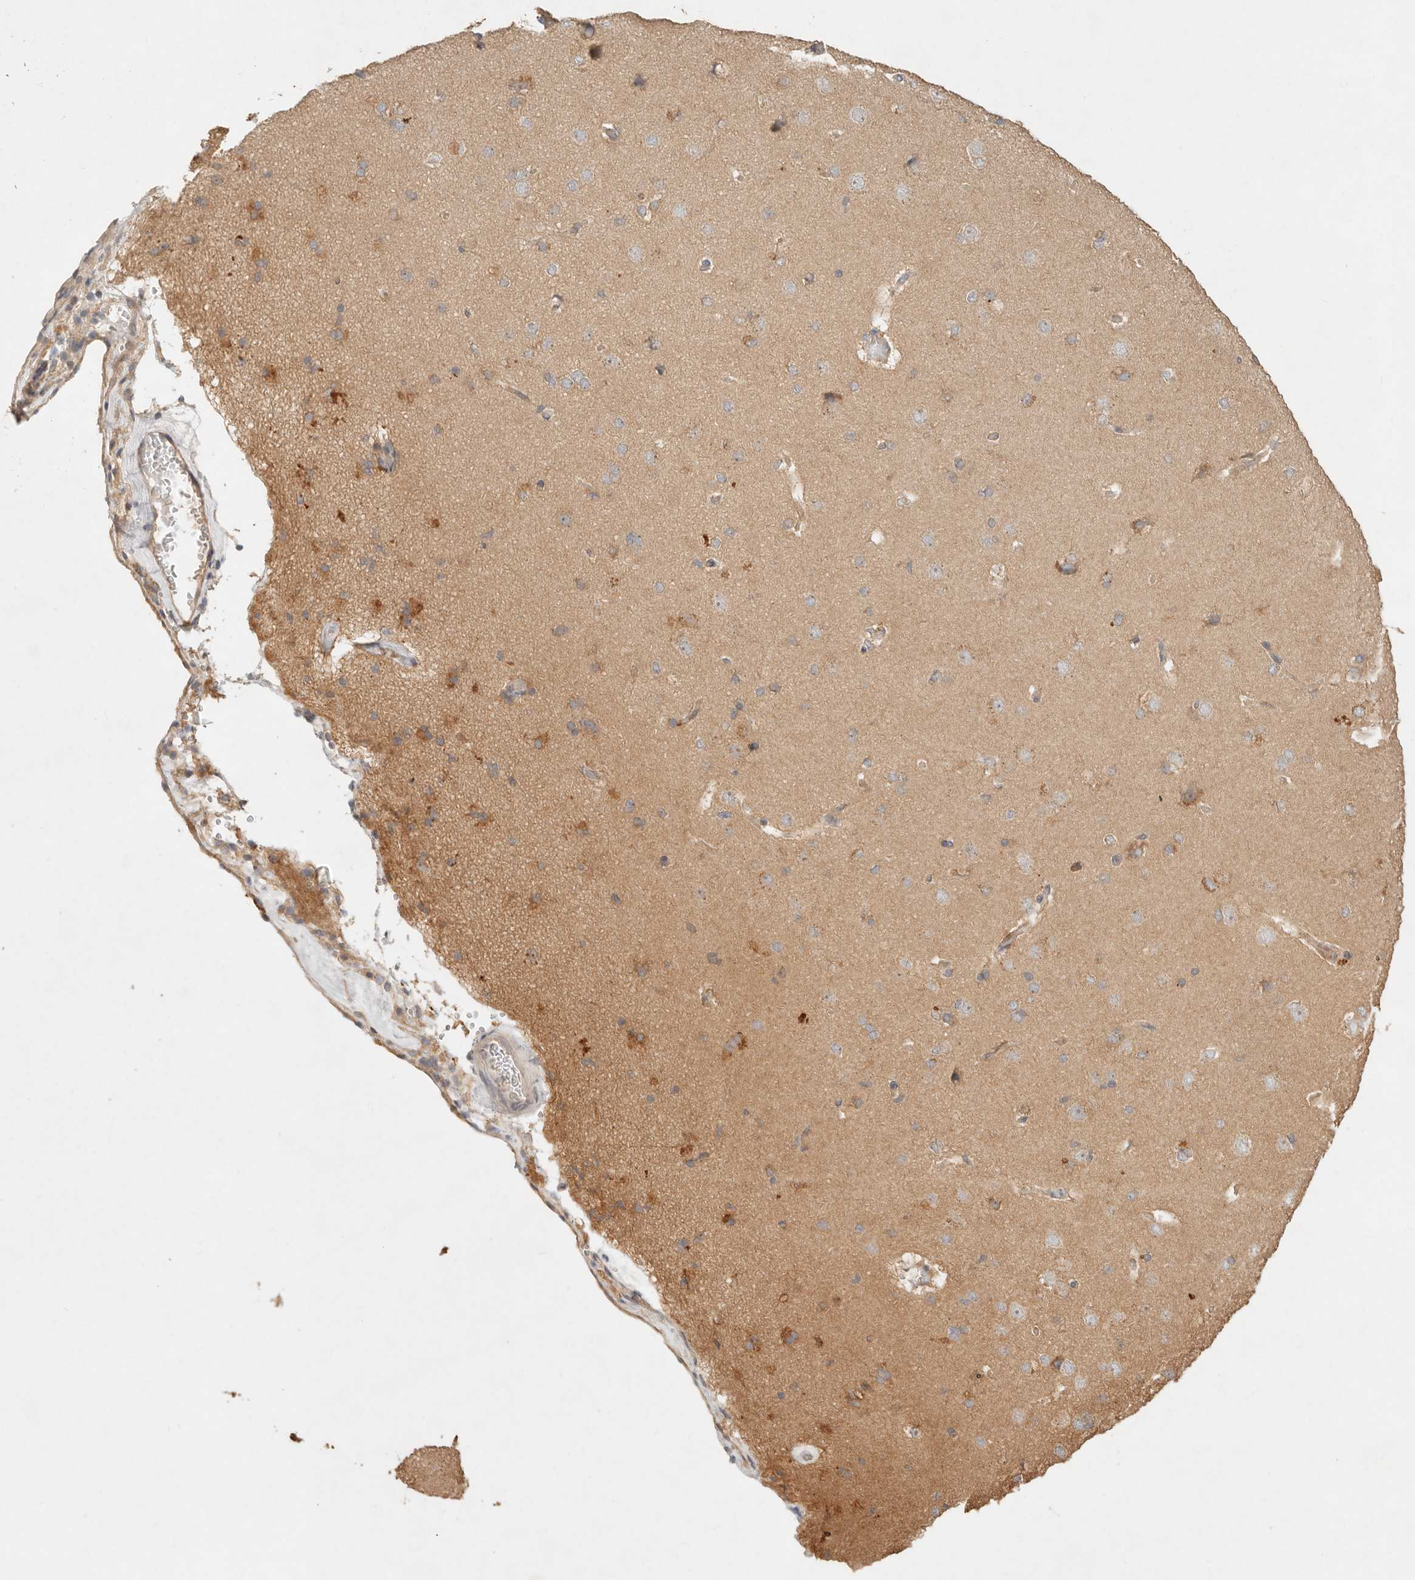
{"staining": {"intensity": "weak", "quantity": ">75%", "location": "cytoplasmic/membranous"}, "tissue": "cerebral cortex", "cell_type": "Endothelial cells", "image_type": "normal", "snomed": [{"axis": "morphology", "description": "Normal tissue, NOS"}, {"axis": "topography", "description": "Cerebral cortex"}], "caption": "Normal cerebral cortex was stained to show a protein in brown. There is low levels of weak cytoplasmic/membranous staining in about >75% of endothelial cells.", "gene": "HECTD3", "patient": {"sex": "male", "age": 62}}